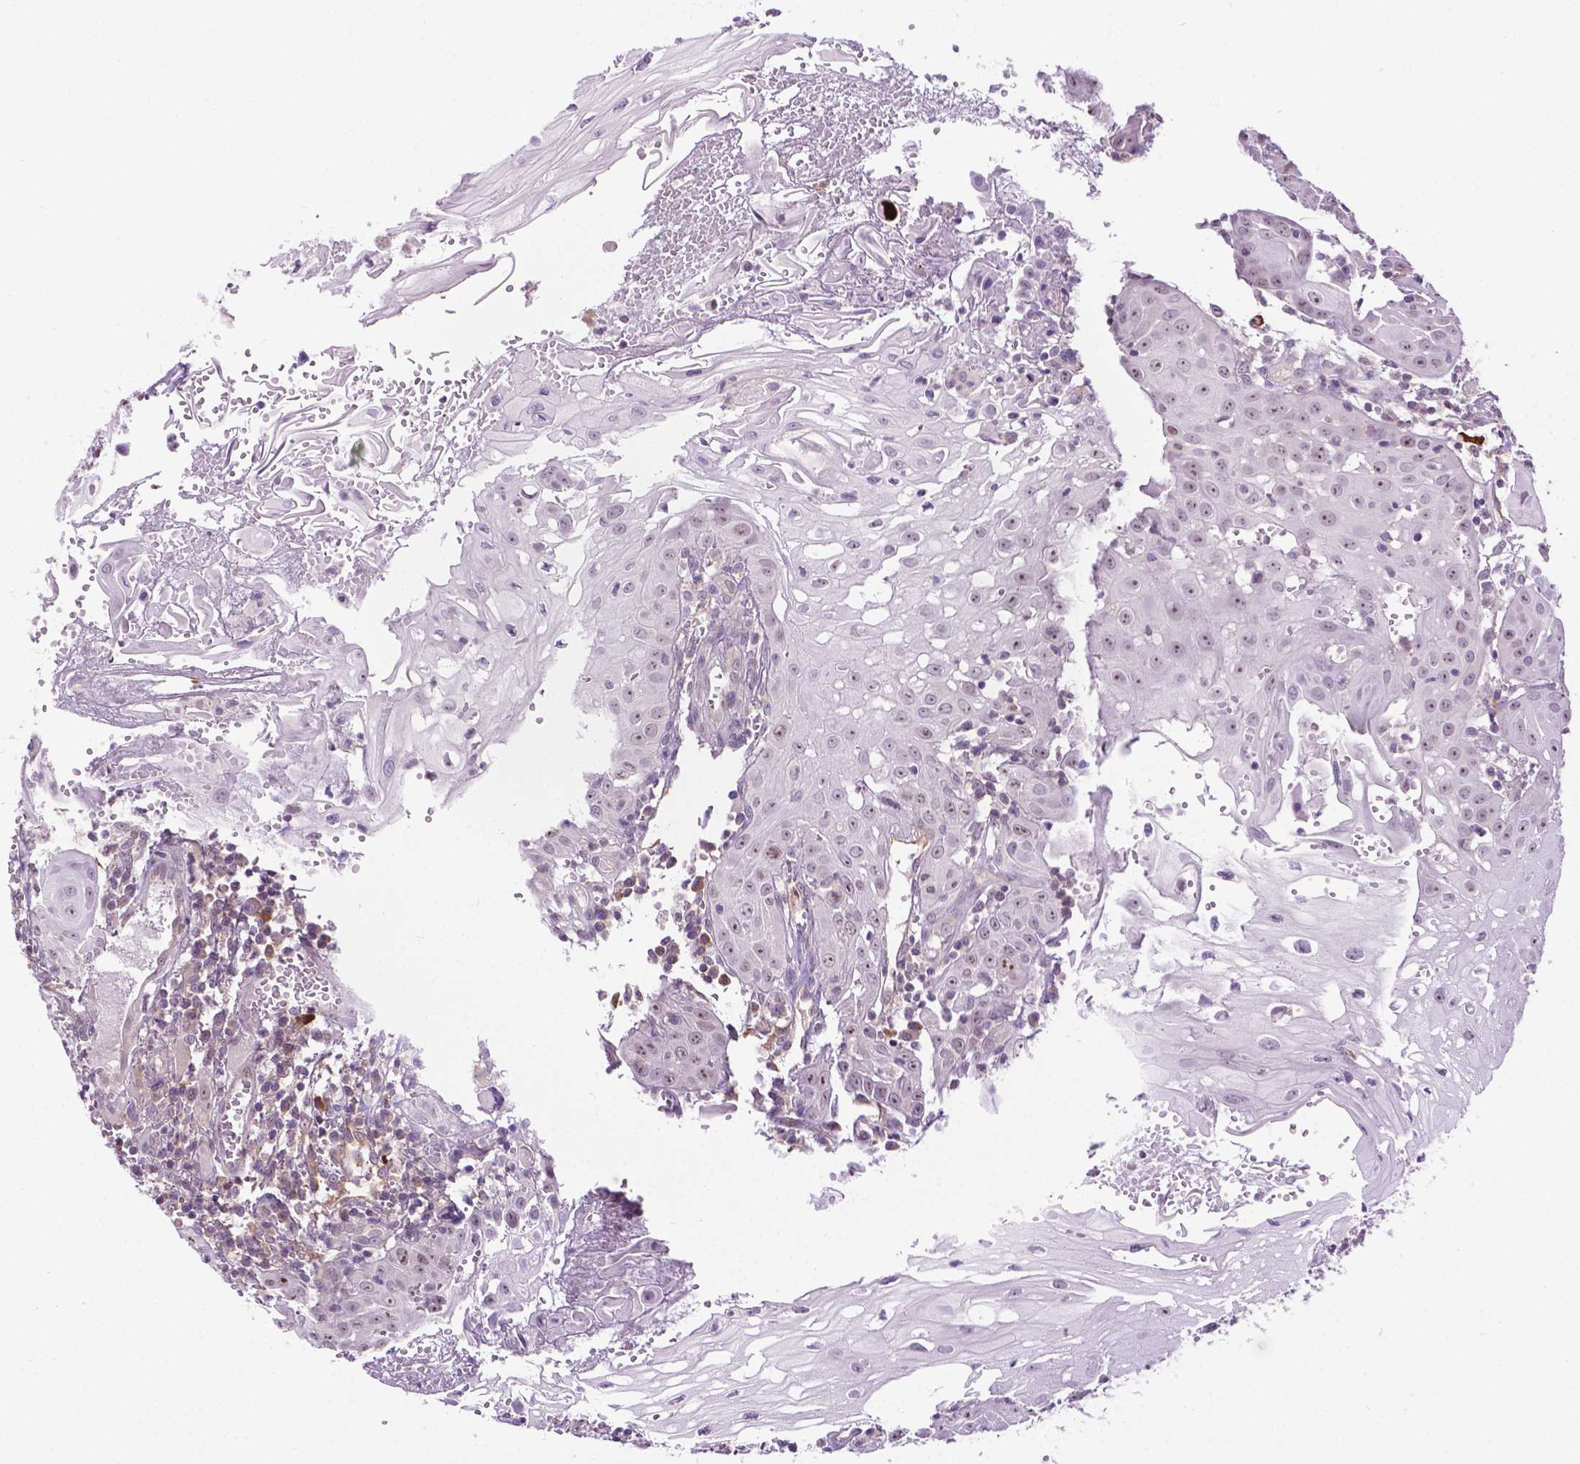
{"staining": {"intensity": "weak", "quantity": "<25%", "location": "nuclear"}, "tissue": "head and neck cancer", "cell_type": "Tumor cells", "image_type": "cancer", "snomed": [{"axis": "morphology", "description": "Squamous cell carcinoma, NOS"}, {"axis": "topography", "description": "Head-Neck"}], "caption": "Squamous cell carcinoma (head and neck) was stained to show a protein in brown. There is no significant staining in tumor cells.", "gene": "DENND4A", "patient": {"sex": "female", "age": 80}}